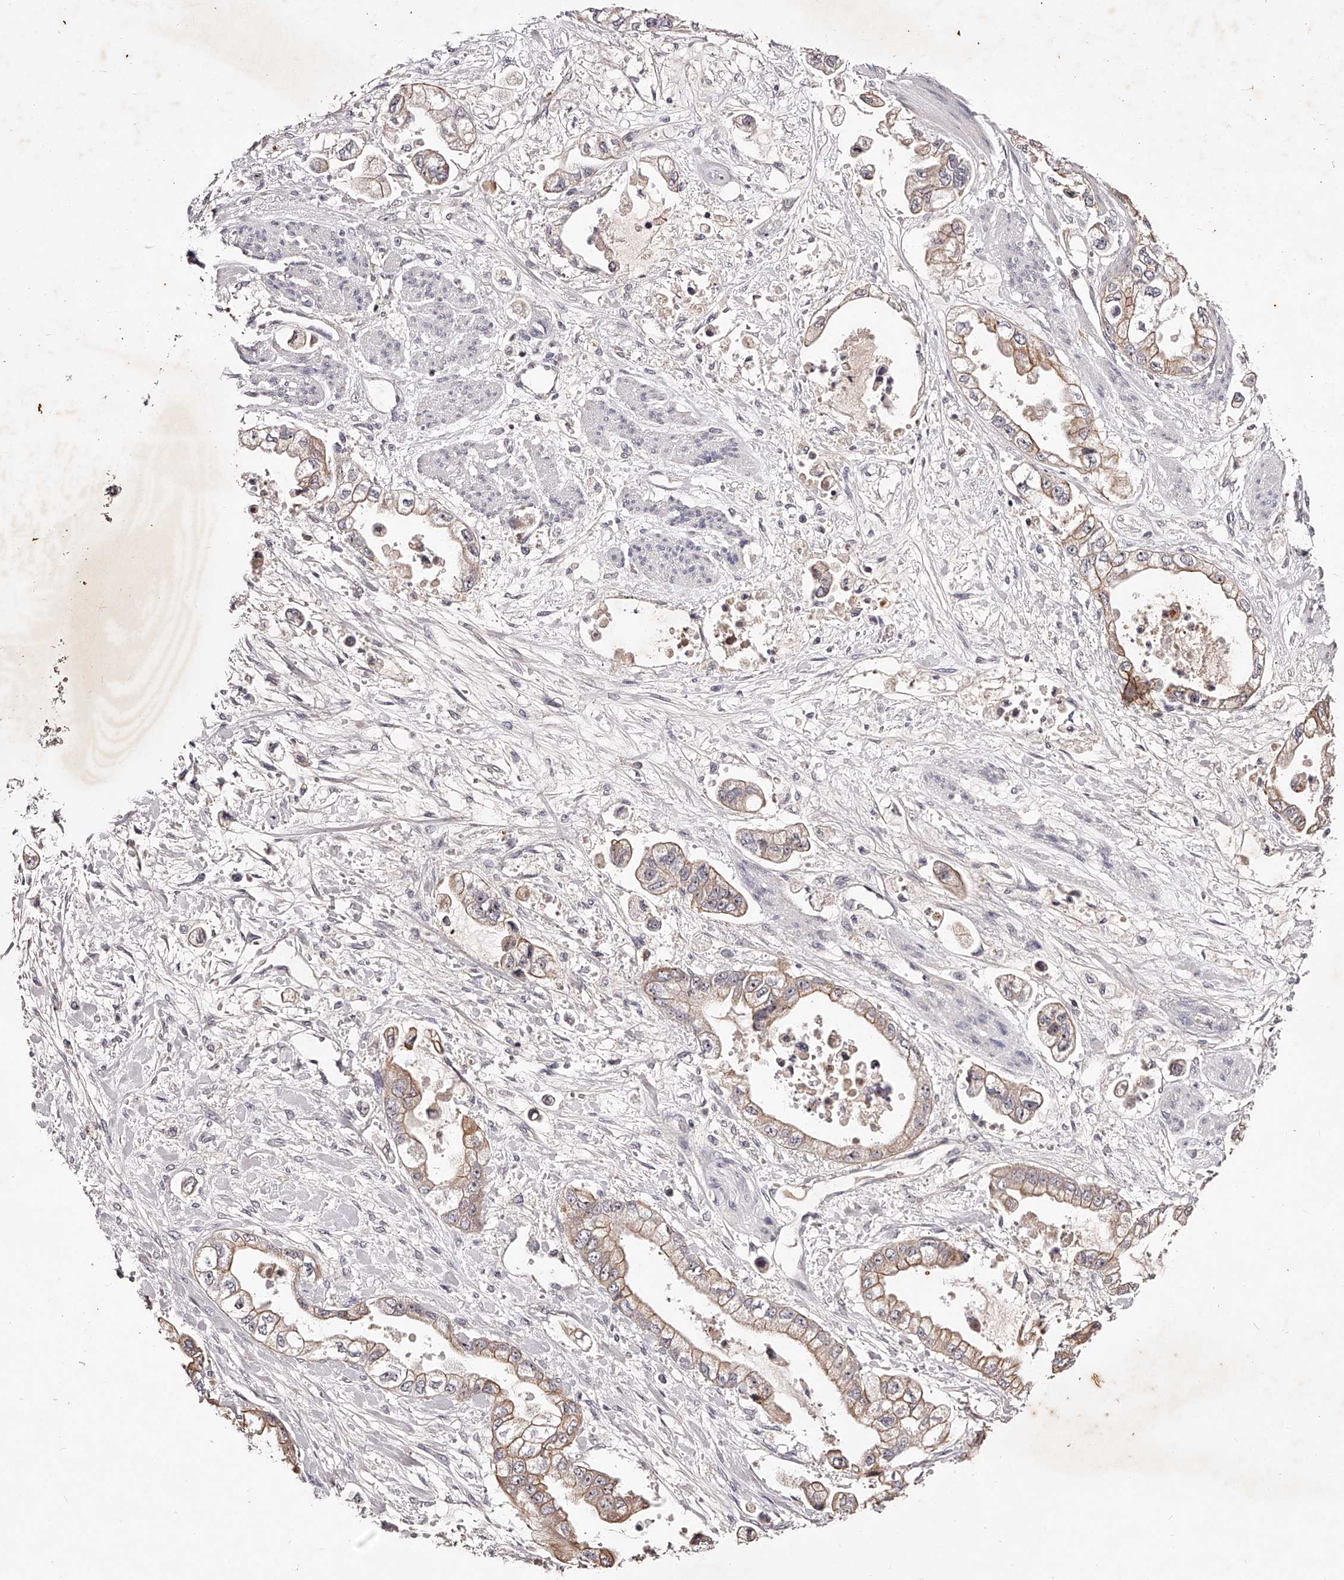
{"staining": {"intensity": "weak", "quantity": ">75%", "location": "cytoplasmic/membranous"}, "tissue": "stomach cancer", "cell_type": "Tumor cells", "image_type": "cancer", "snomed": [{"axis": "morphology", "description": "Adenocarcinoma, NOS"}, {"axis": "topography", "description": "Stomach"}], "caption": "Approximately >75% of tumor cells in stomach adenocarcinoma display weak cytoplasmic/membranous protein staining as visualized by brown immunohistochemical staining.", "gene": "PHACTR1", "patient": {"sex": "male", "age": 62}}